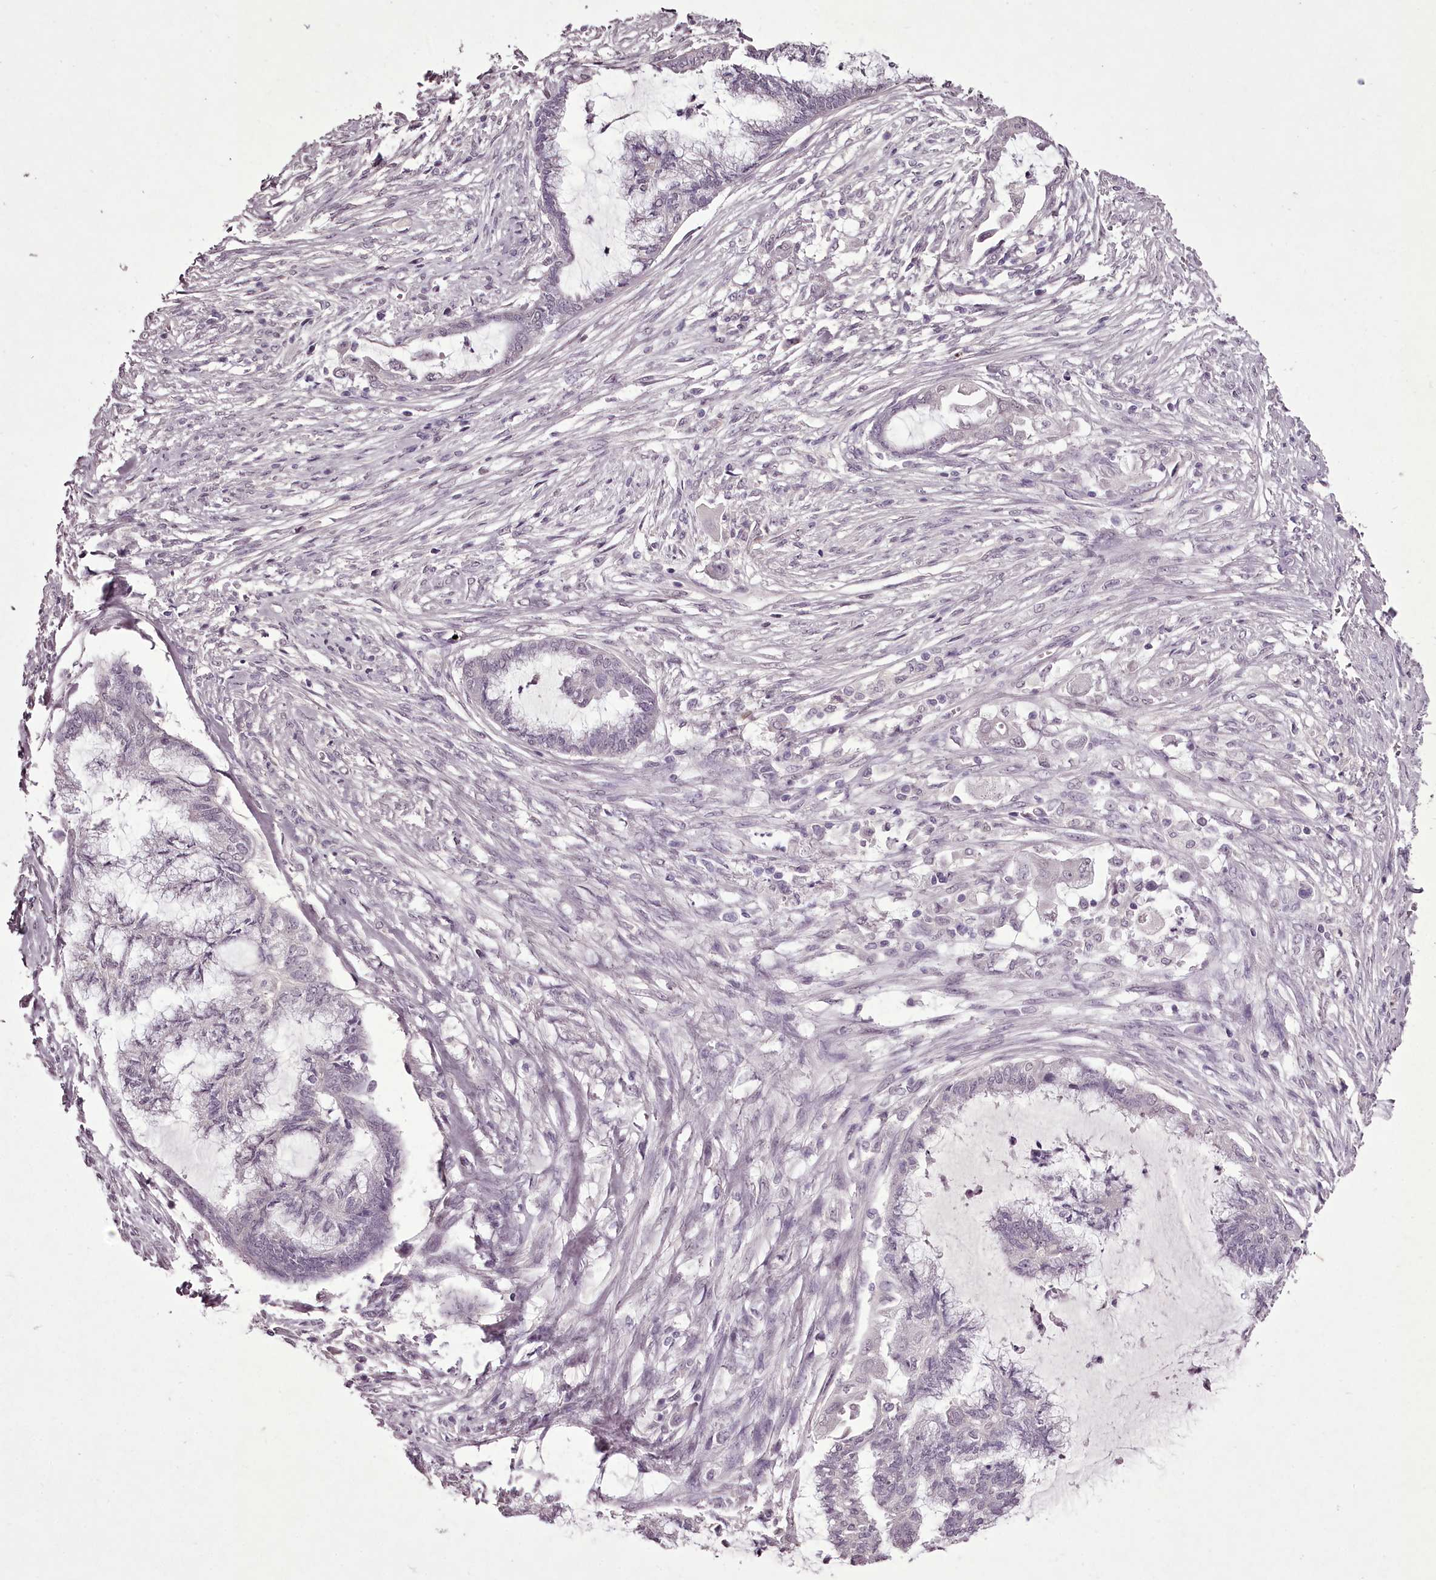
{"staining": {"intensity": "negative", "quantity": "none", "location": "none"}, "tissue": "endometrial cancer", "cell_type": "Tumor cells", "image_type": "cancer", "snomed": [{"axis": "morphology", "description": "Adenocarcinoma, NOS"}, {"axis": "topography", "description": "Endometrium"}], "caption": "Immunohistochemical staining of endometrial adenocarcinoma exhibits no significant expression in tumor cells. The staining is performed using DAB (3,3'-diaminobenzidine) brown chromogen with nuclei counter-stained in using hematoxylin.", "gene": "C1orf56", "patient": {"sex": "female", "age": 86}}